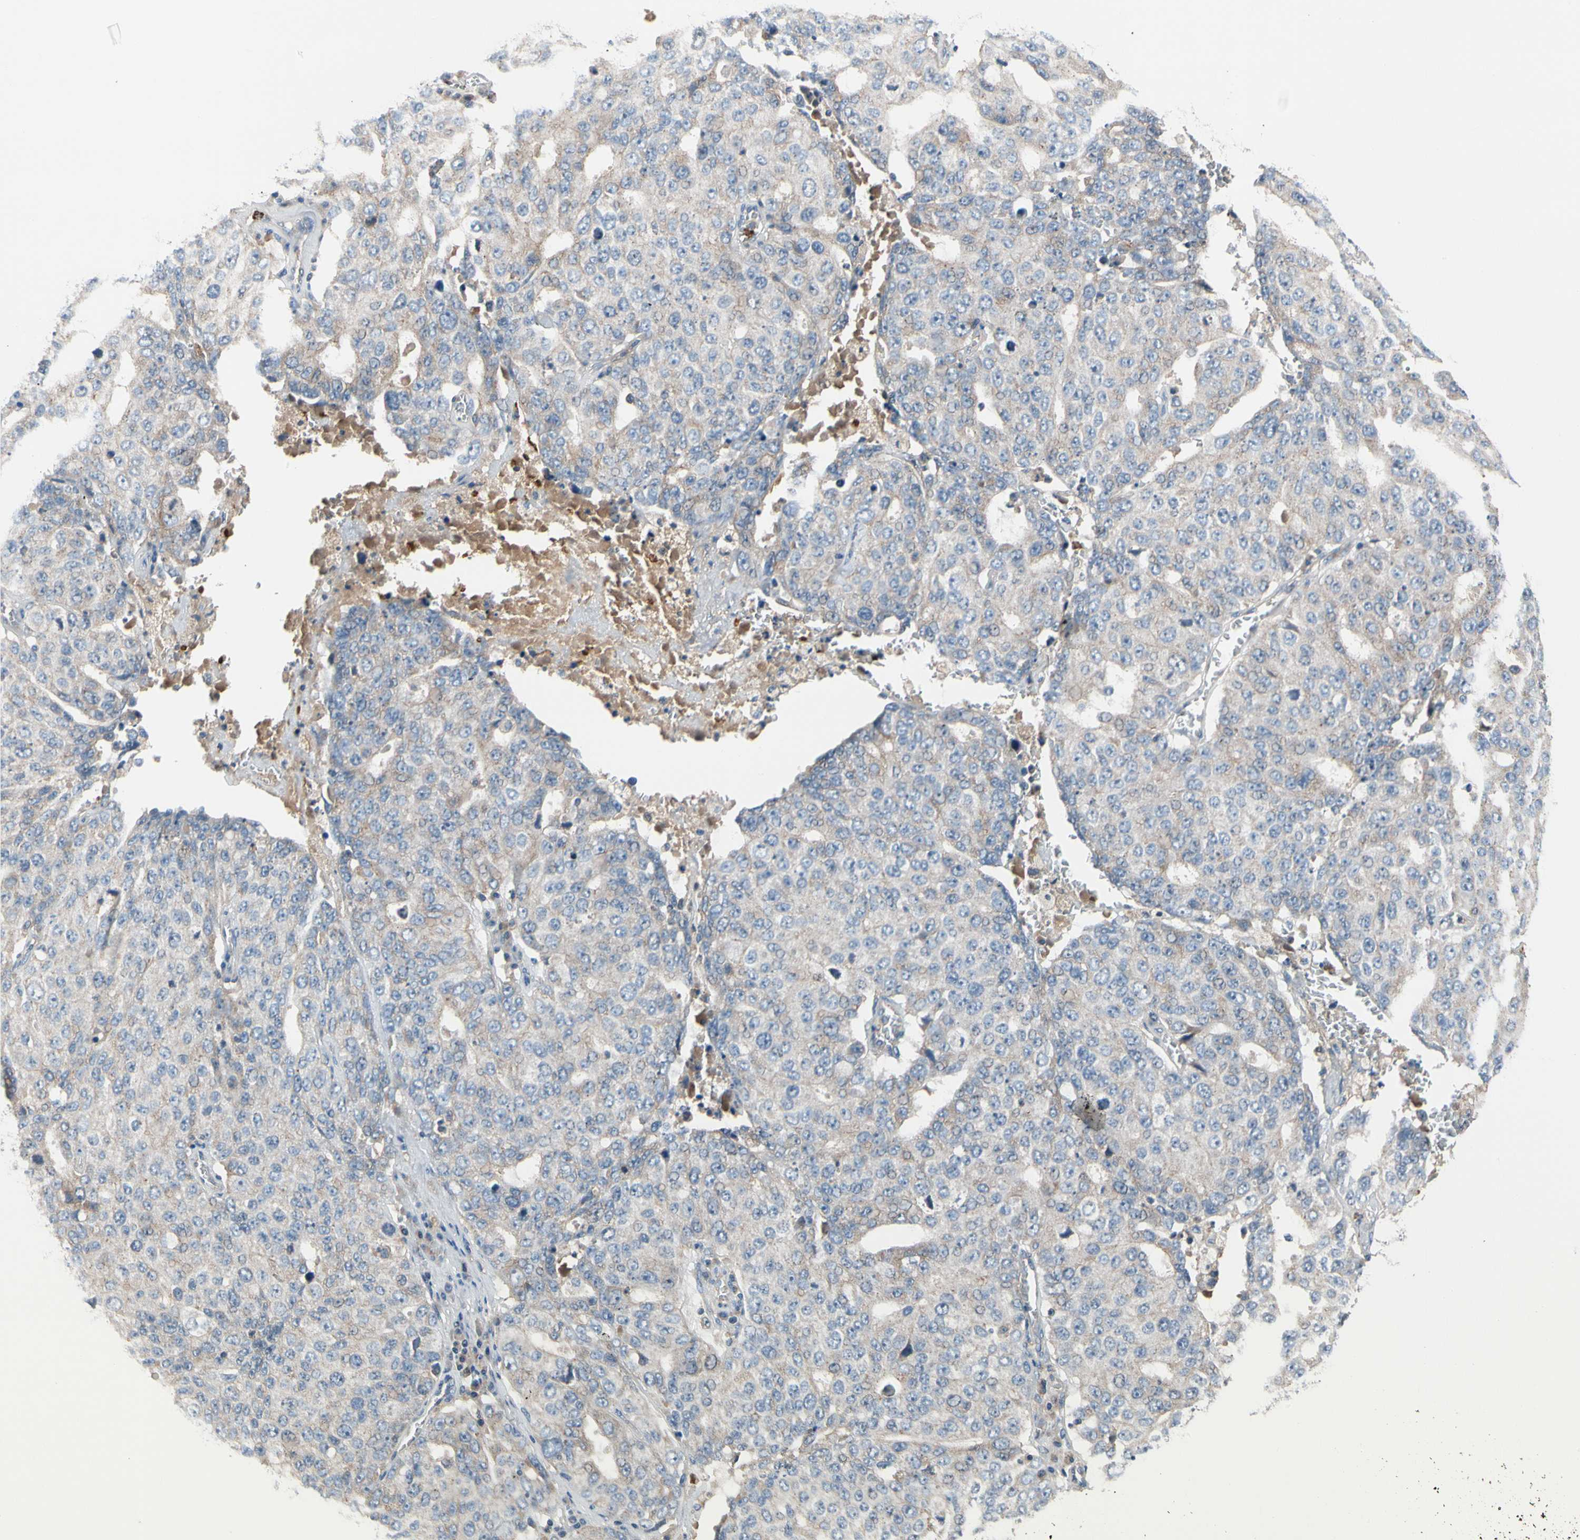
{"staining": {"intensity": "weak", "quantity": "25%-75%", "location": "cytoplasmic/membranous"}, "tissue": "ovarian cancer", "cell_type": "Tumor cells", "image_type": "cancer", "snomed": [{"axis": "morphology", "description": "Carcinoma, endometroid"}, {"axis": "topography", "description": "Ovary"}], "caption": "About 25%-75% of tumor cells in human endometroid carcinoma (ovarian) reveal weak cytoplasmic/membranous protein expression as visualized by brown immunohistochemical staining.", "gene": "HJURP", "patient": {"sex": "female", "age": 62}}